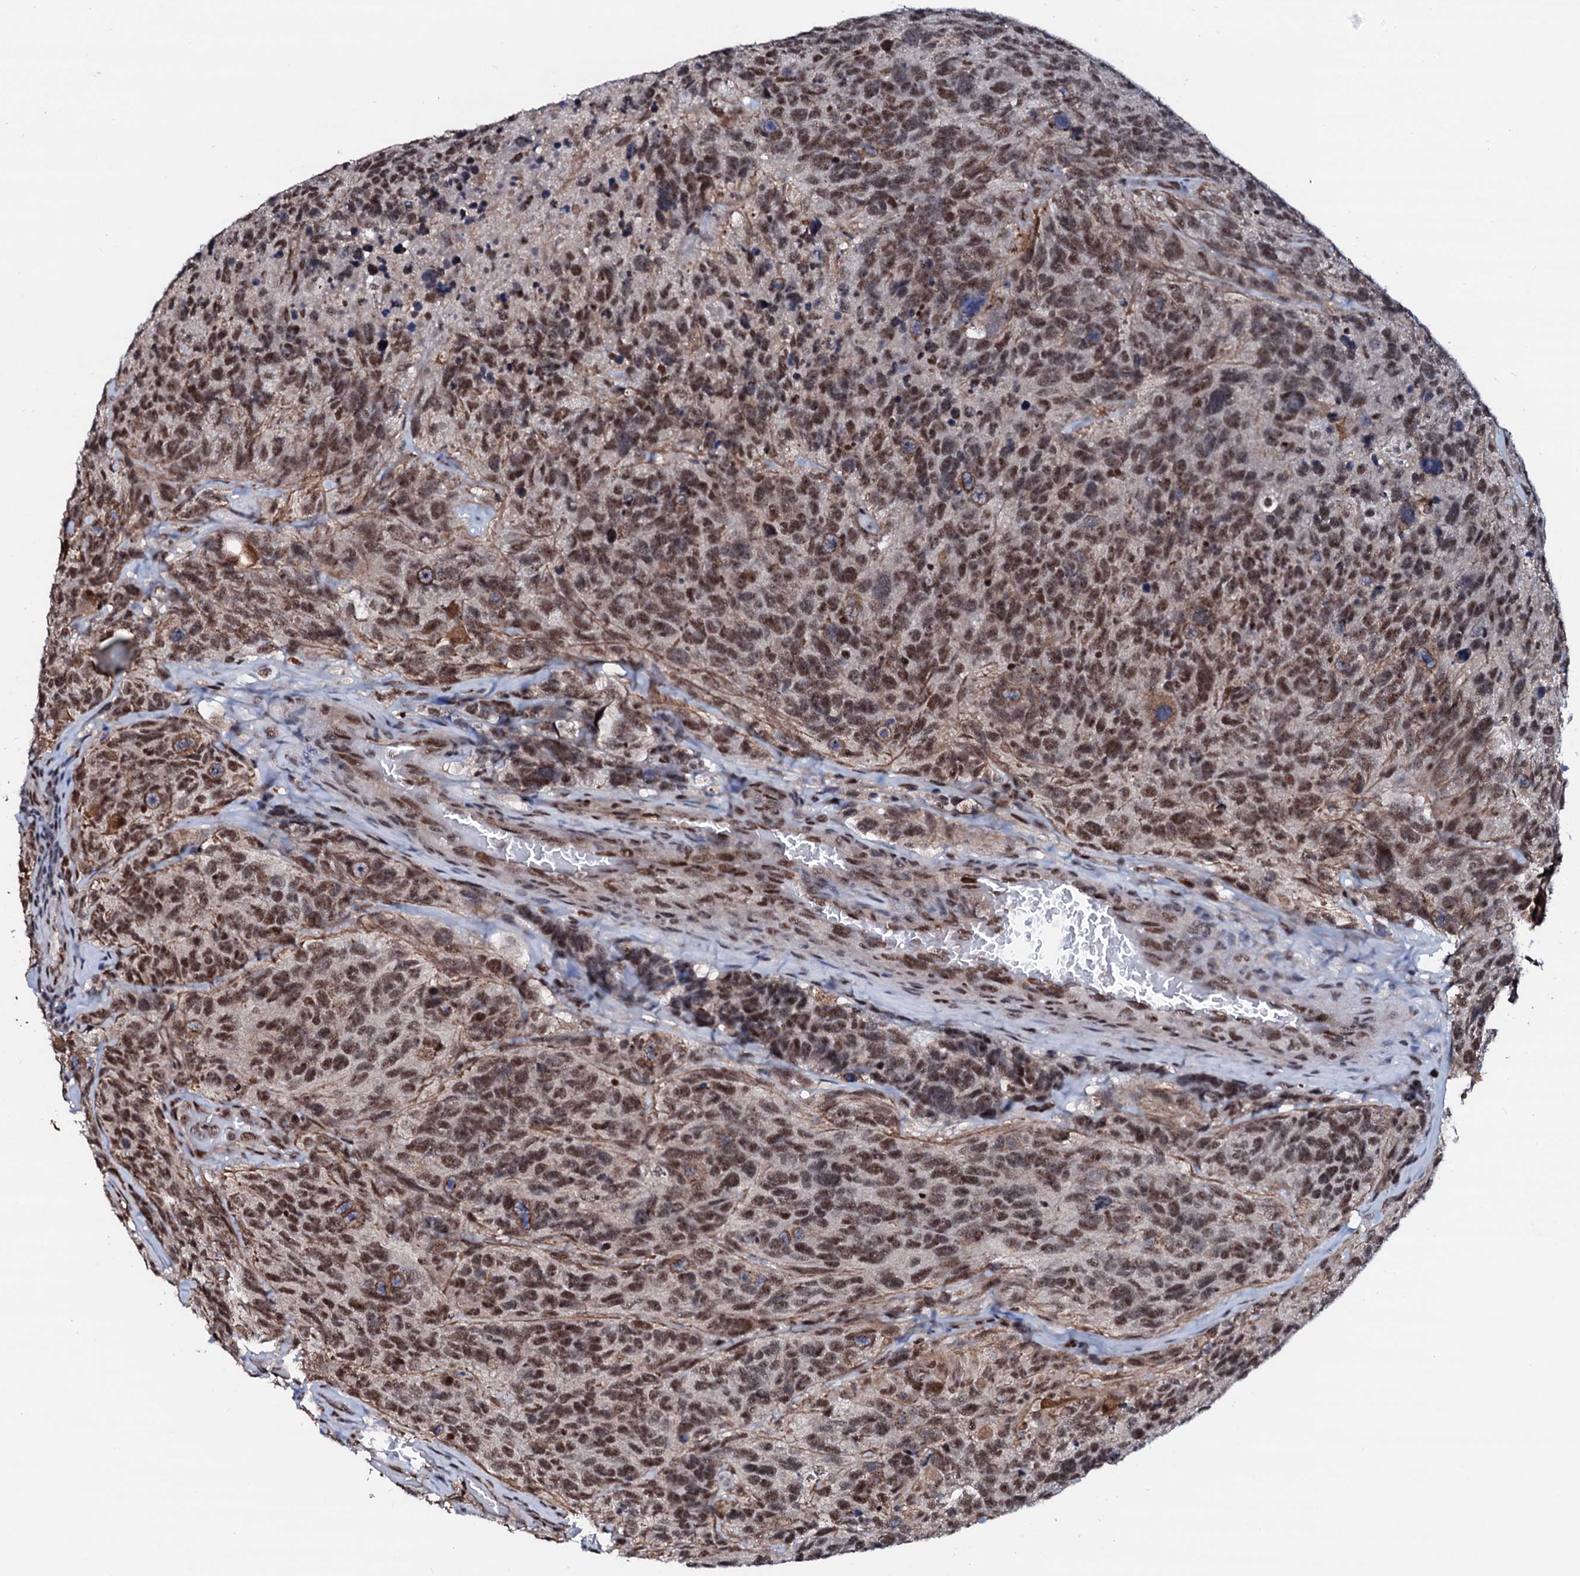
{"staining": {"intensity": "moderate", "quantity": ">75%", "location": "nuclear"}, "tissue": "glioma", "cell_type": "Tumor cells", "image_type": "cancer", "snomed": [{"axis": "morphology", "description": "Glioma, malignant, High grade"}, {"axis": "topography", "description": "Brain"}], "caption": "Immunohistochemical staining of human glioma reveals moderate nuclear protein expression in approximately >75% of tumor cells.", "gene": "PRPF18", "patient": {"sex": "male", "age": 69}}